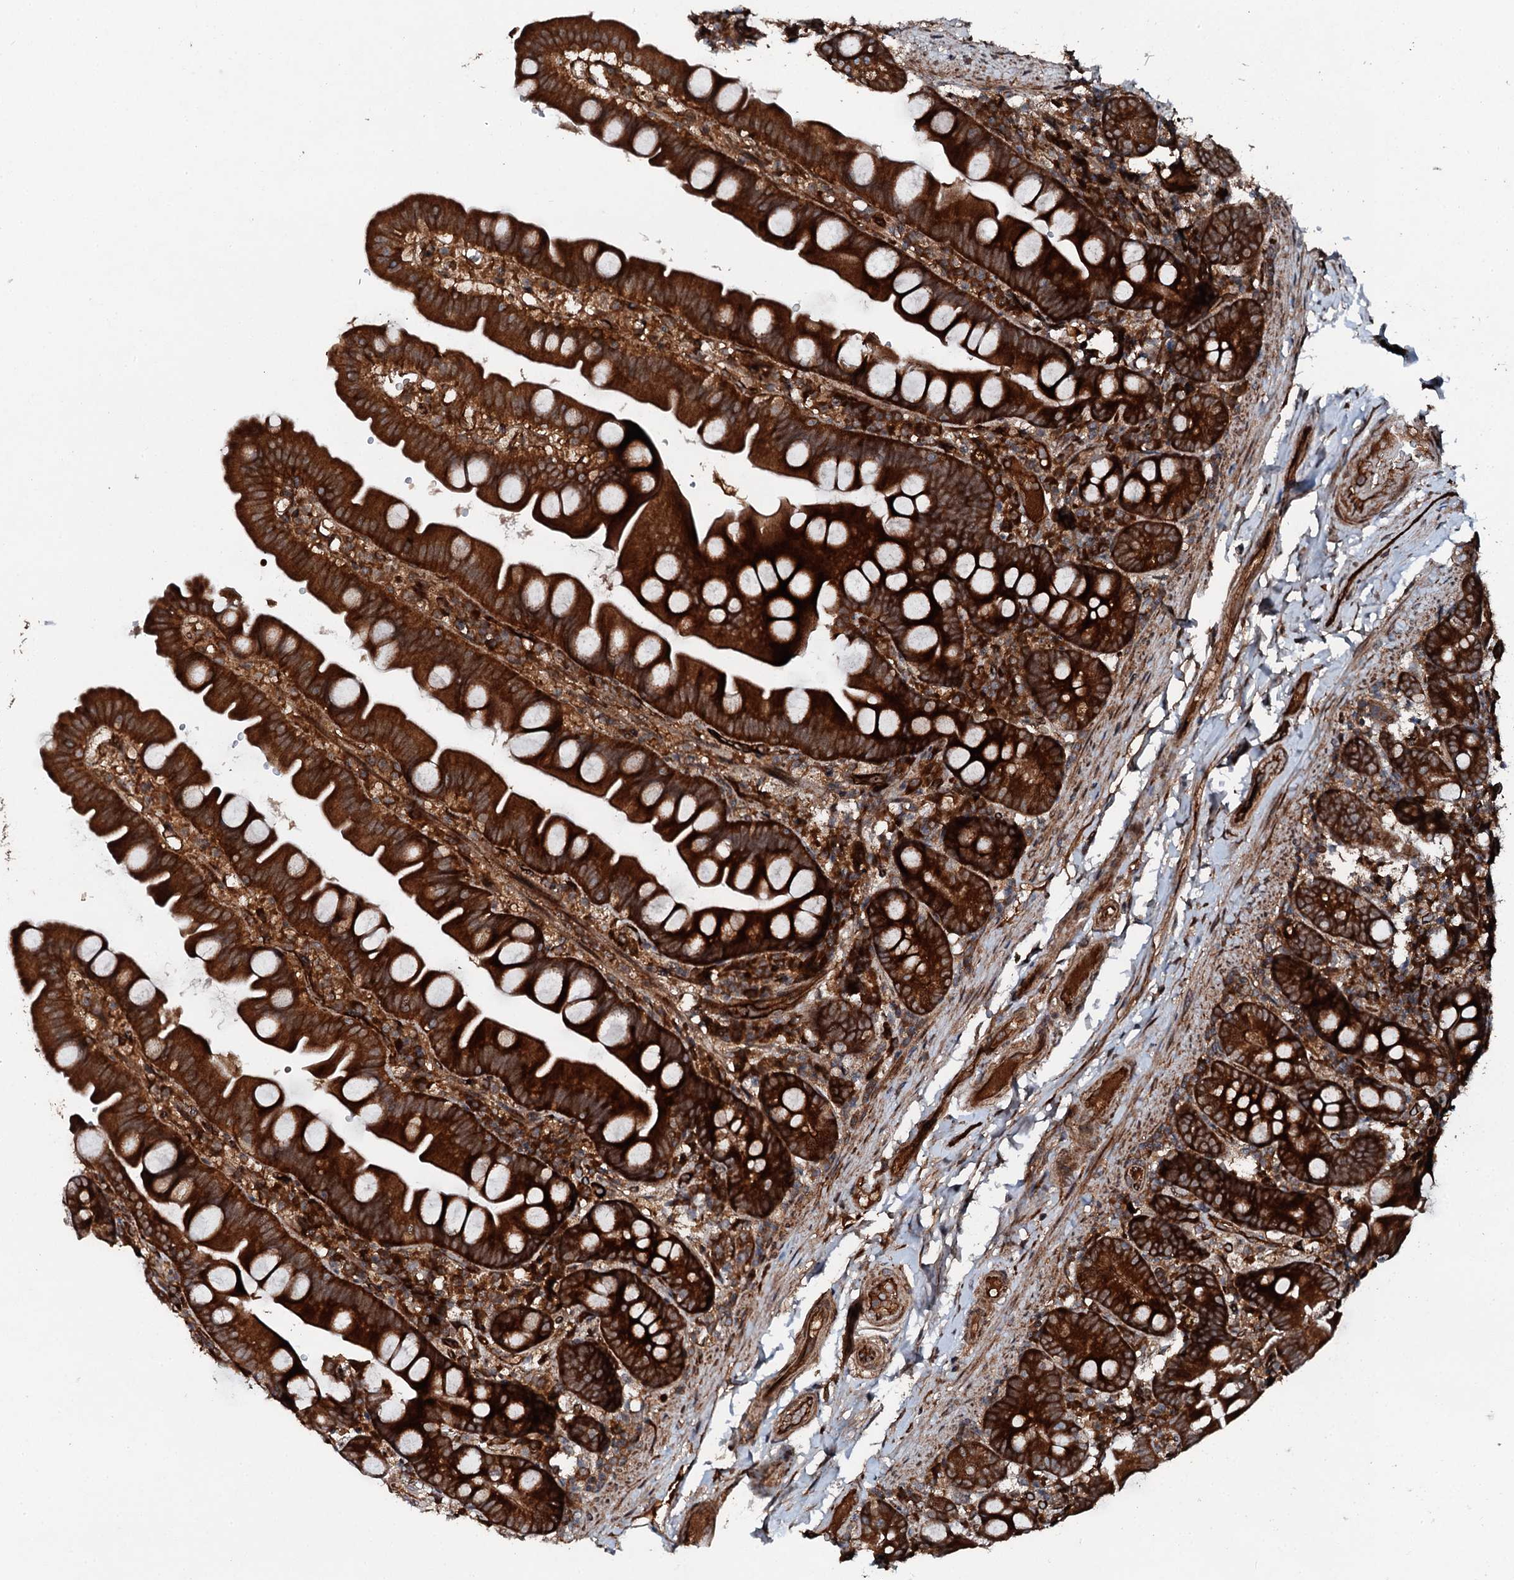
{"staining": {"intensity": "strong", "quantity": ">75%", "location": "cytoplasmic/membranous"}, "tissue": "small intestine", "cell_type": "Glandular cells", "image_type": "normal", "snomed": [{"axis": "morphology", "description": "Normal tissue, NOS"}, {"axis": "topography", "description": "Small intestine"}], "caption": "Small intestine stained with IHC displays strong cytoplasmic/membranous positivity in approximately >75% of glandular cells. (DAB IHC, brown staining for protein, blue staining for nuclei).", "gene": "FLYWCH1", "patient": {"sex": "female", "age": 68}}